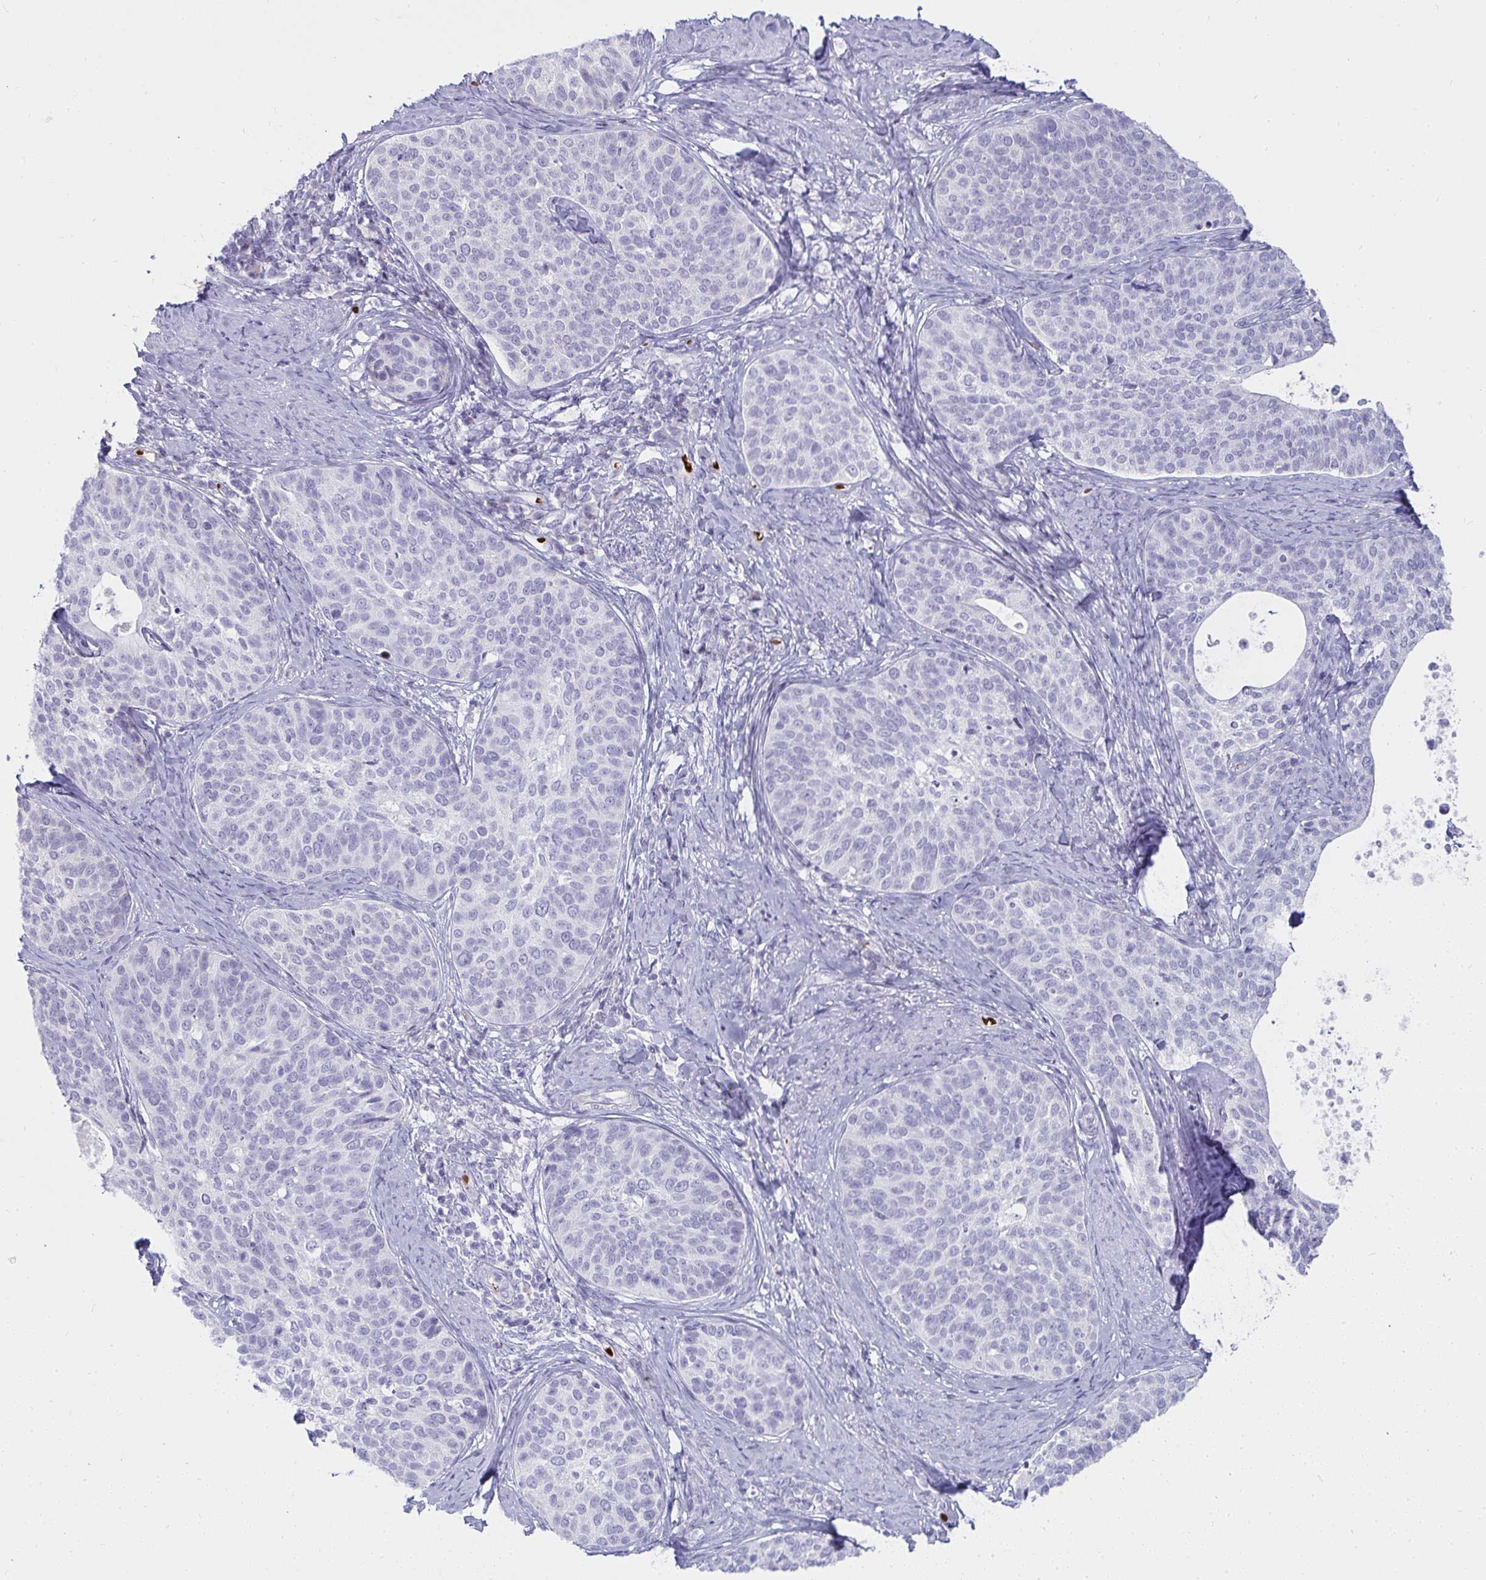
{"staining": {"intensity": "negative", "quantity": "none", "location": "none"}, "tissue": "cervical cancer", "cell_type": "Tumor cells", "image_type": "cancer", "snomed": [{"axis": "morphology", "description": "Squamous cell carcinoma, NOS"}, {"axis": "topography", "description": "Cervix"}], "caption": "High power microscopy histopathology image of an immunohistochemistry (IHC) histopathology image of squamous cell carcinoma (cervical), revealing no significant staining in tumor cells. (Brightfield microscopy of DAB immunohistochemistry at high magnification).", "gene": "ZNF182", "patient": {"sex": "female", "age": 69}}